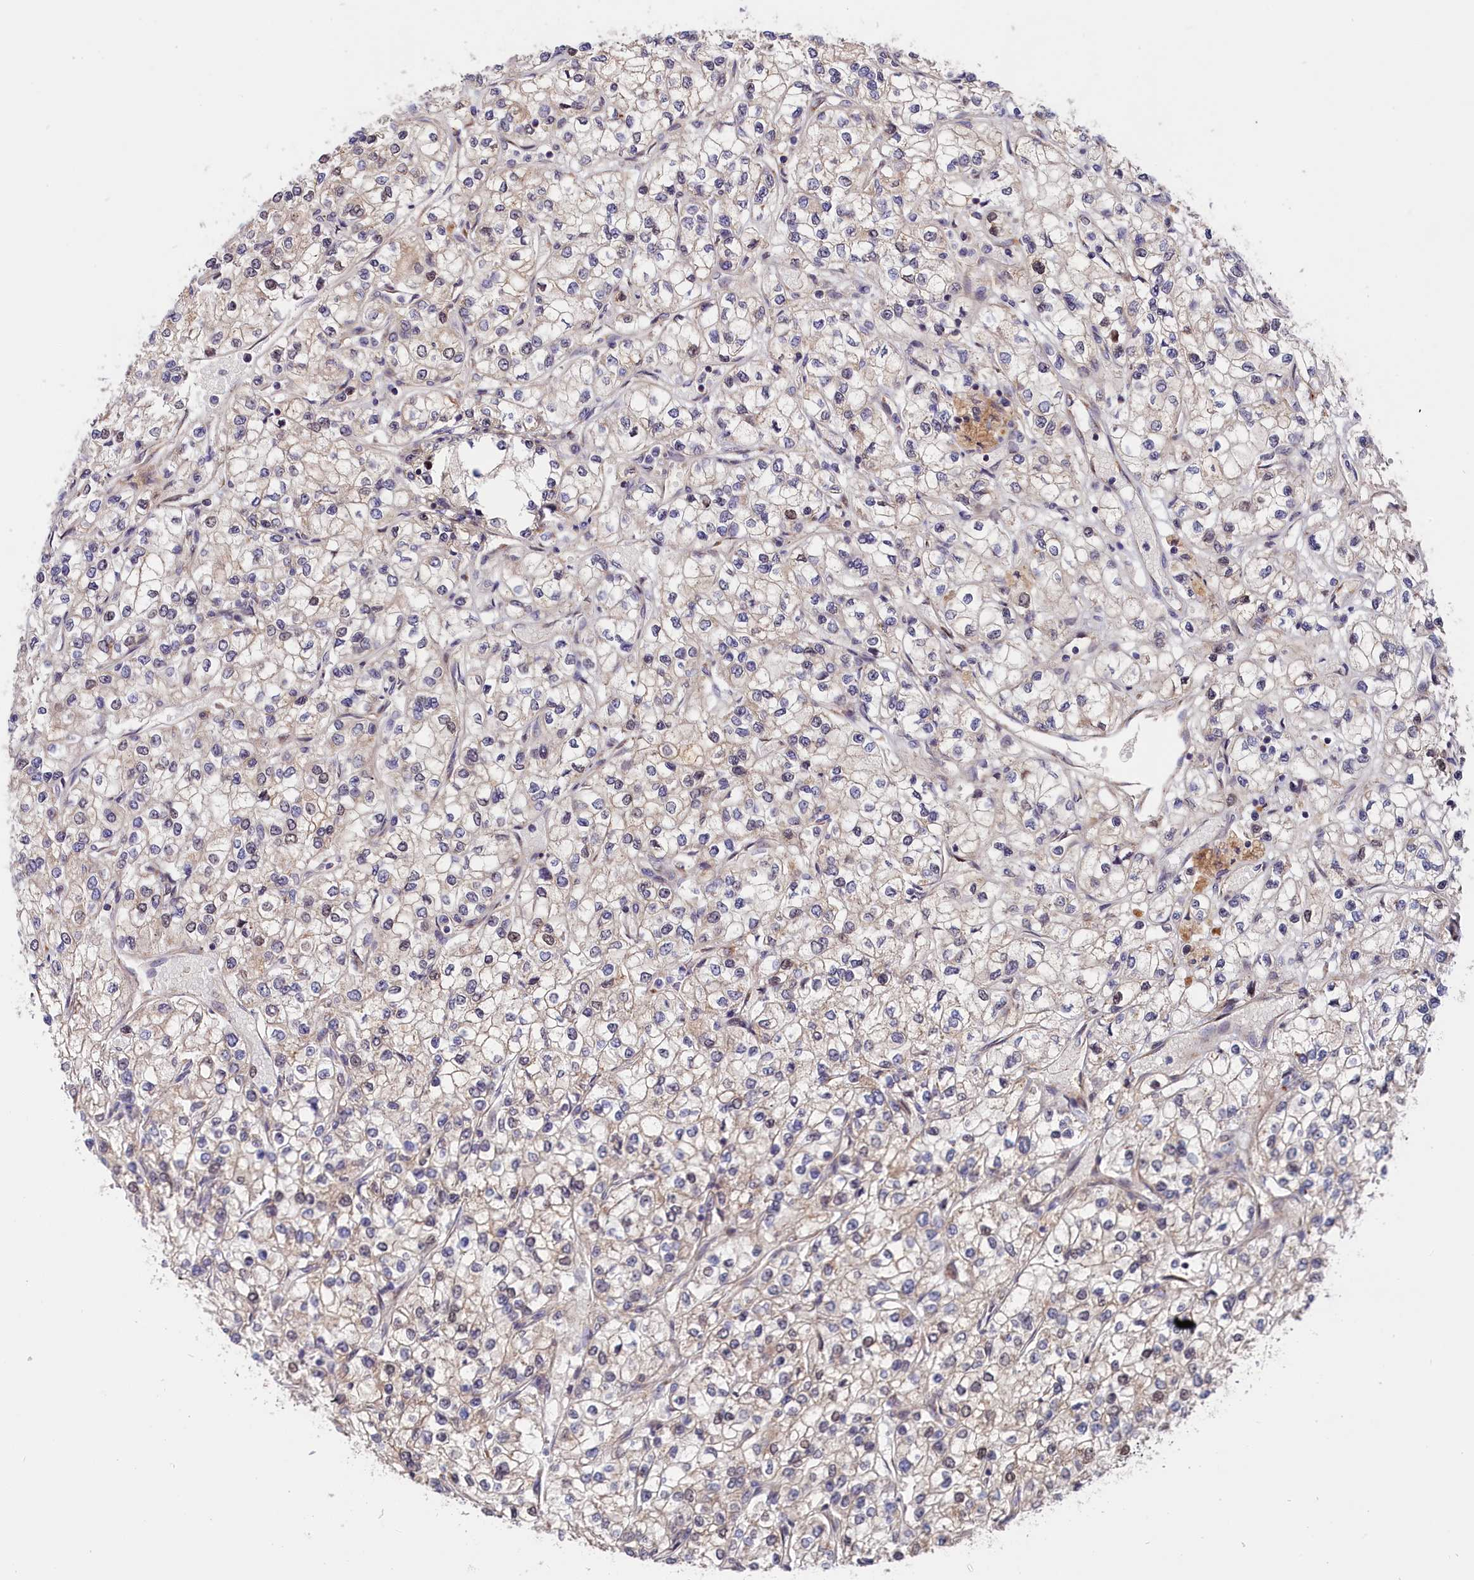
{"staining": {"intensity": "negative", "quantity": "none", "location": "none"}, "tissue": "renal cancer", "cell_type": "Tumor cells", "image_type": "cancer", "snomed": [{"axis": "morphology", "description": "Adenocarcinoma, NOS"}, {"axis": "topography", "description": "Kidney"}], "caption": "Renal cancer was stained to show a protein in brown. There is no significant expression in tumor cells. Nuclei are stained in blue.", "gene": "CHST12", "patient": {"sex": "male", "age": 80}}